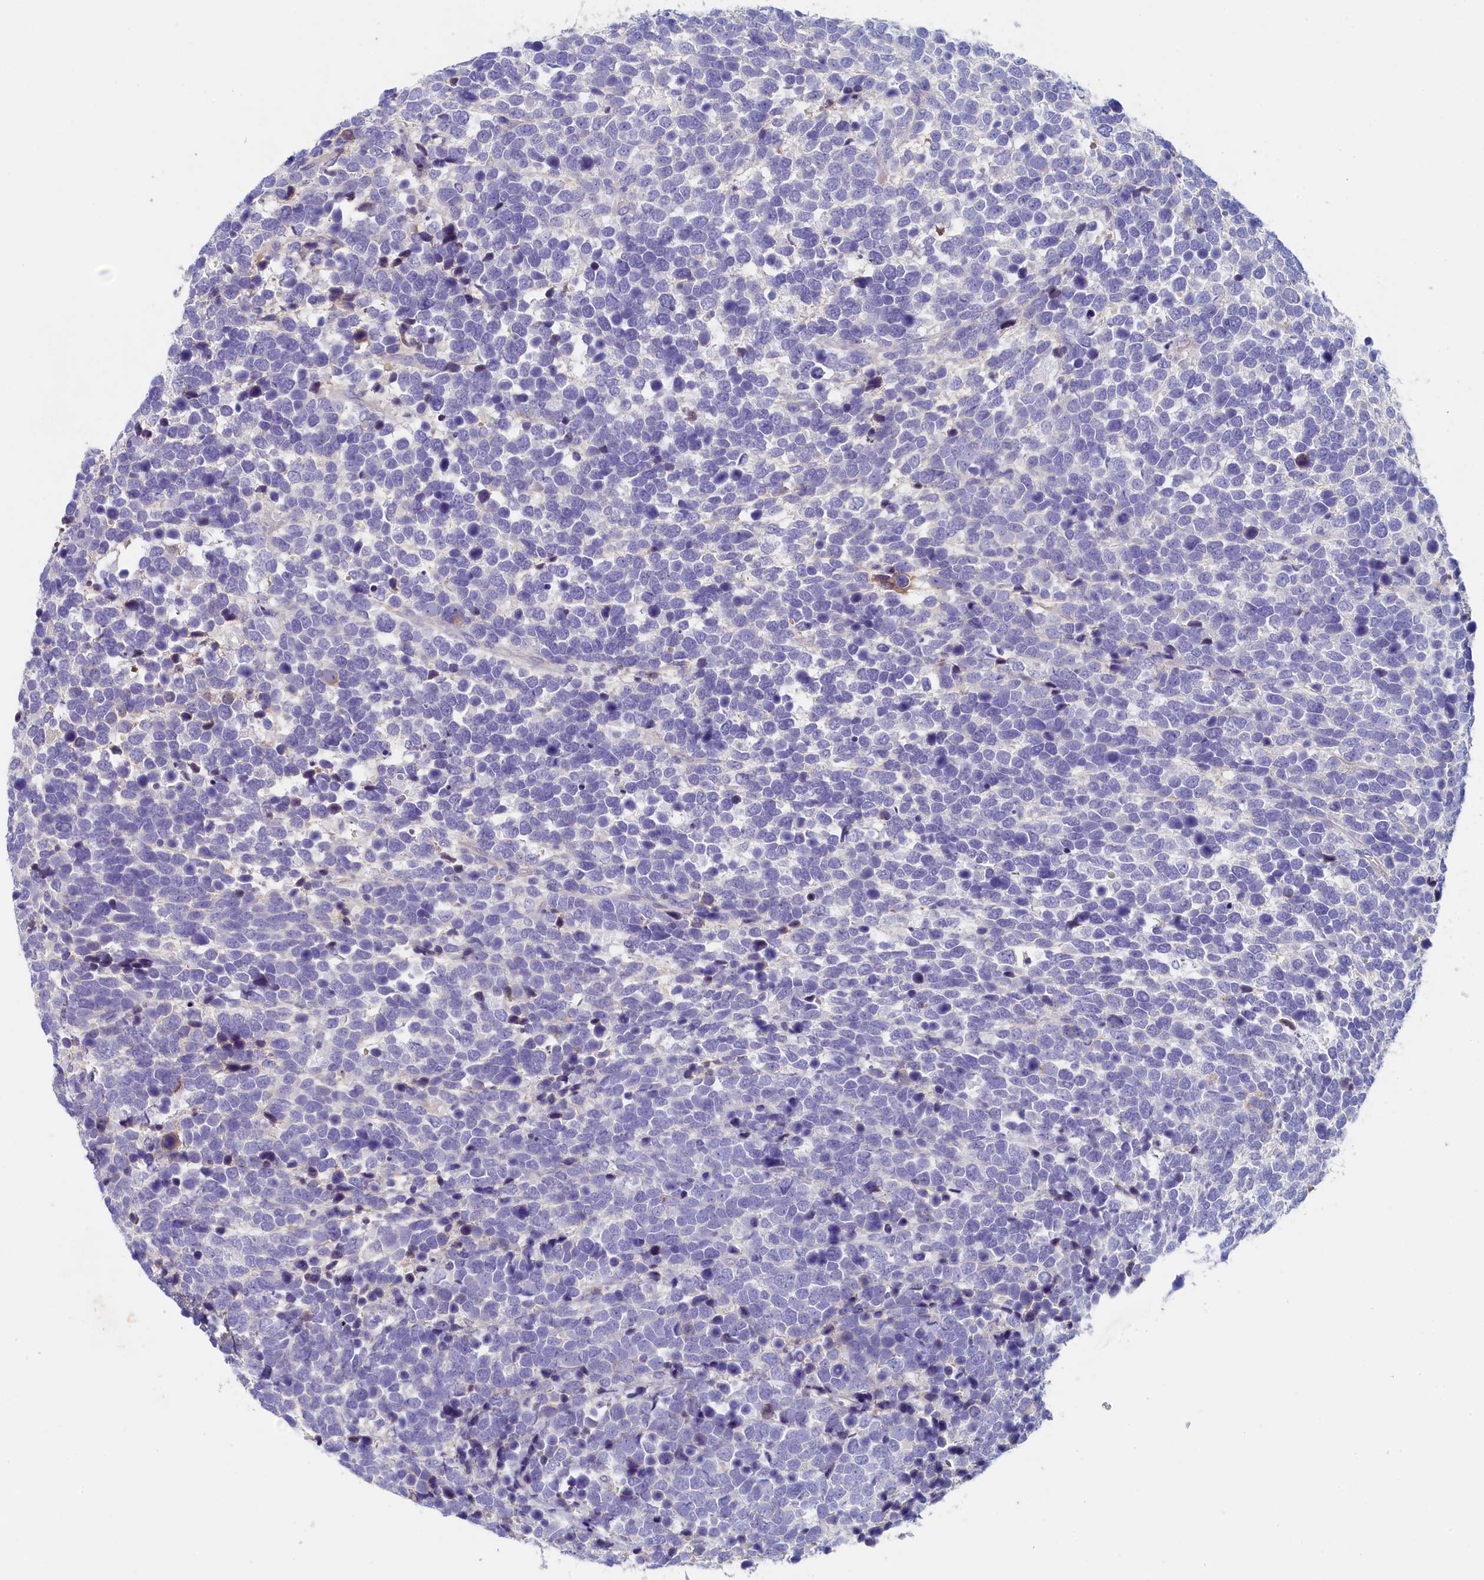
{"staining": {"intensity": "negative", "quantity": "none", "location": "none"}, "tissue": "urothelial cancer", "cell_type": "Tumor cells", "image_type": "cancer", "snomed": [{"axis": "morphology", "description": "Urothelial carcinoma, High grade"}, {"axis": "topography", "description": "Urinary bladder"}], "caption": "Human urothelial cancer stained for a protein using IHC displays no positivity in tumor cells.", "gene": "GUCA1C", "patient": {"sex": "female", "age": 82}}